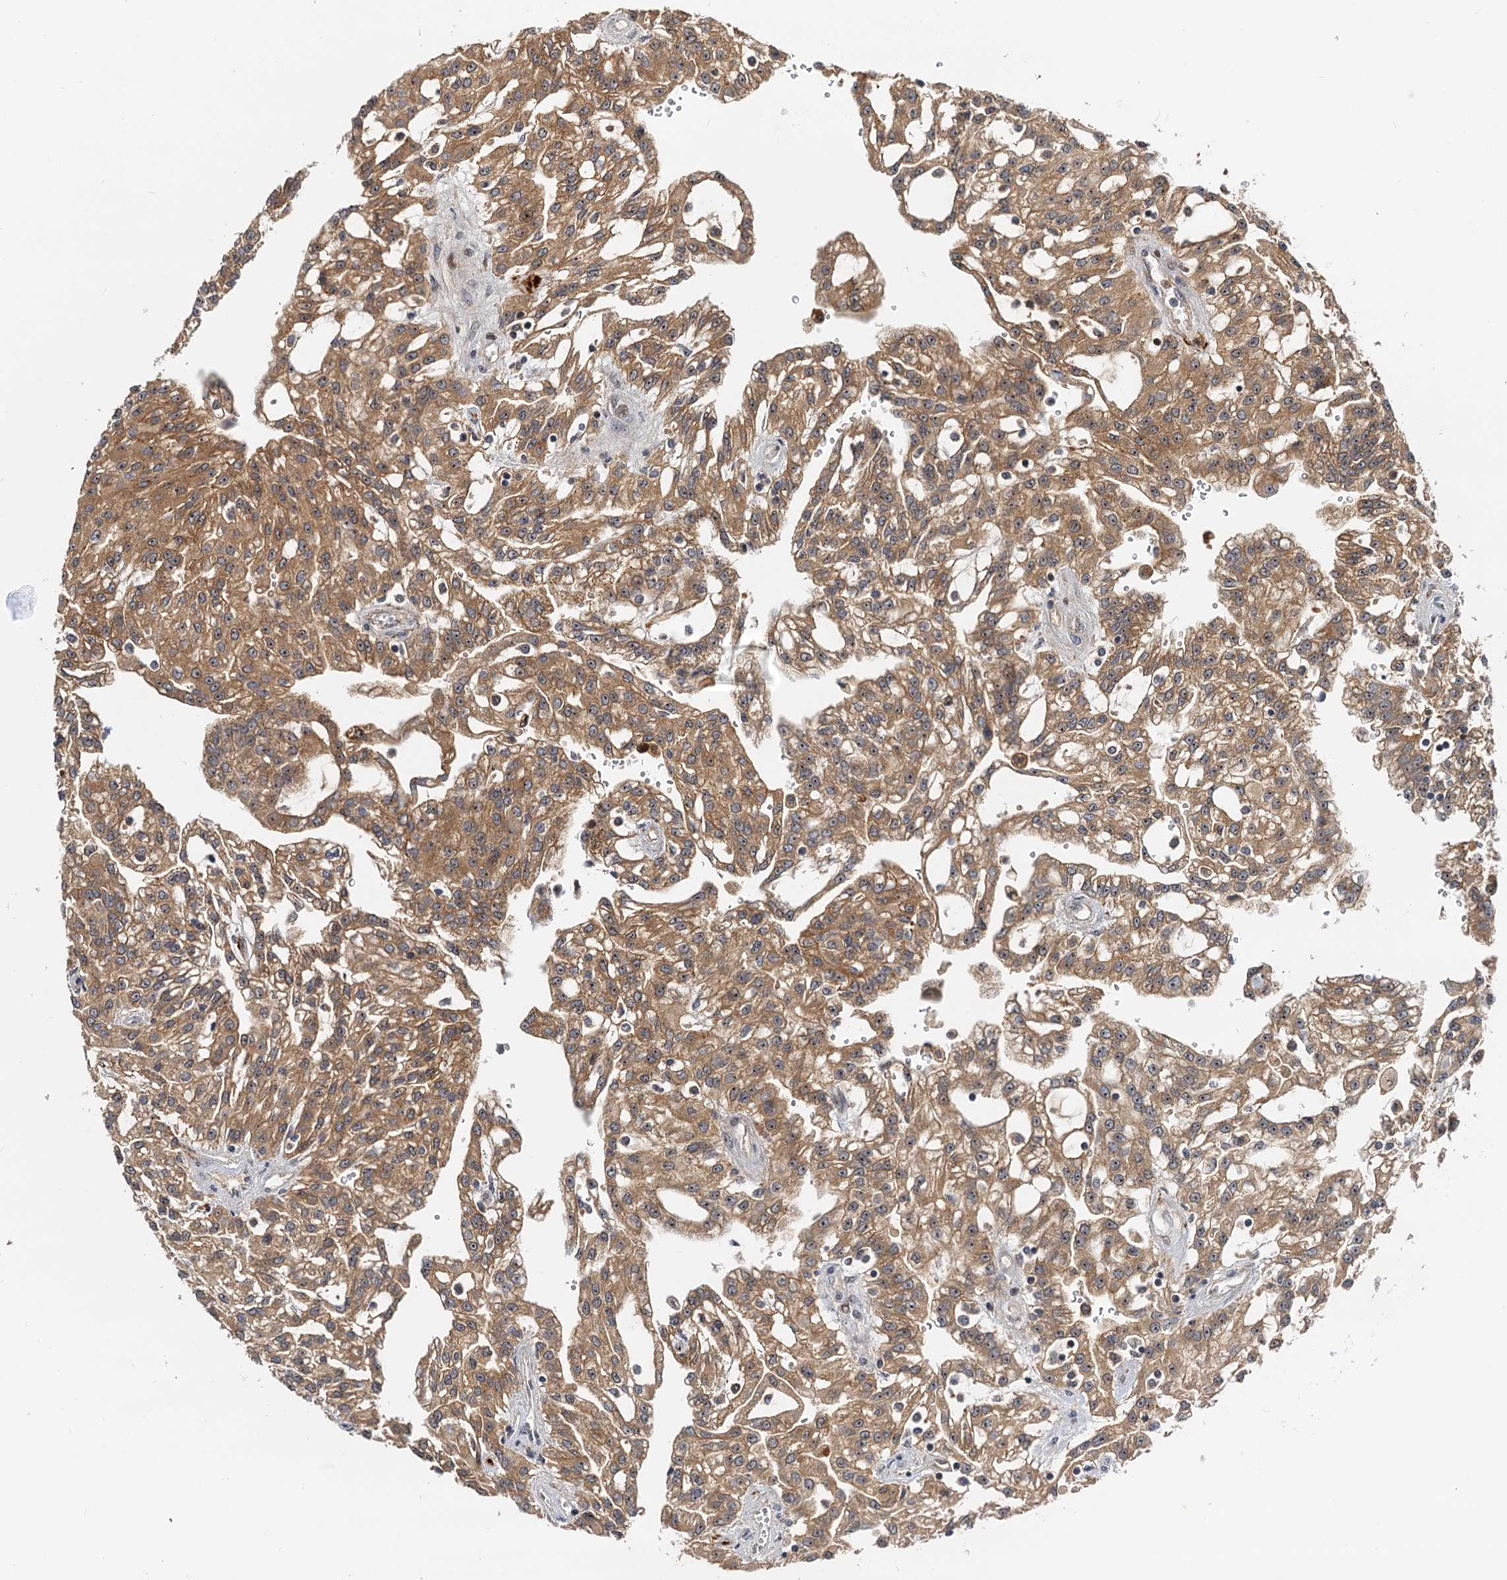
{"staining": {"intensity": "moderate", "quantity": ">75%", "location": "cytoplasmic/membranous"}, "tissue": "renal cancer", "cell_type": "Tumor cells", "image_type": "cancer", "snomed": [{"axis": "morphology", "description": "Adenocarcinoma, NOS"}, {"axis": "topography", "description": "Kidney"}], "caption": "The immunohistochemical stain labels moderate cytoplasmic/membranous positivity in tumor cells of renal adenocarcinoma tissue.", "gene": "TOLLIP", "patient": {"sex": "male", "age": 63}}